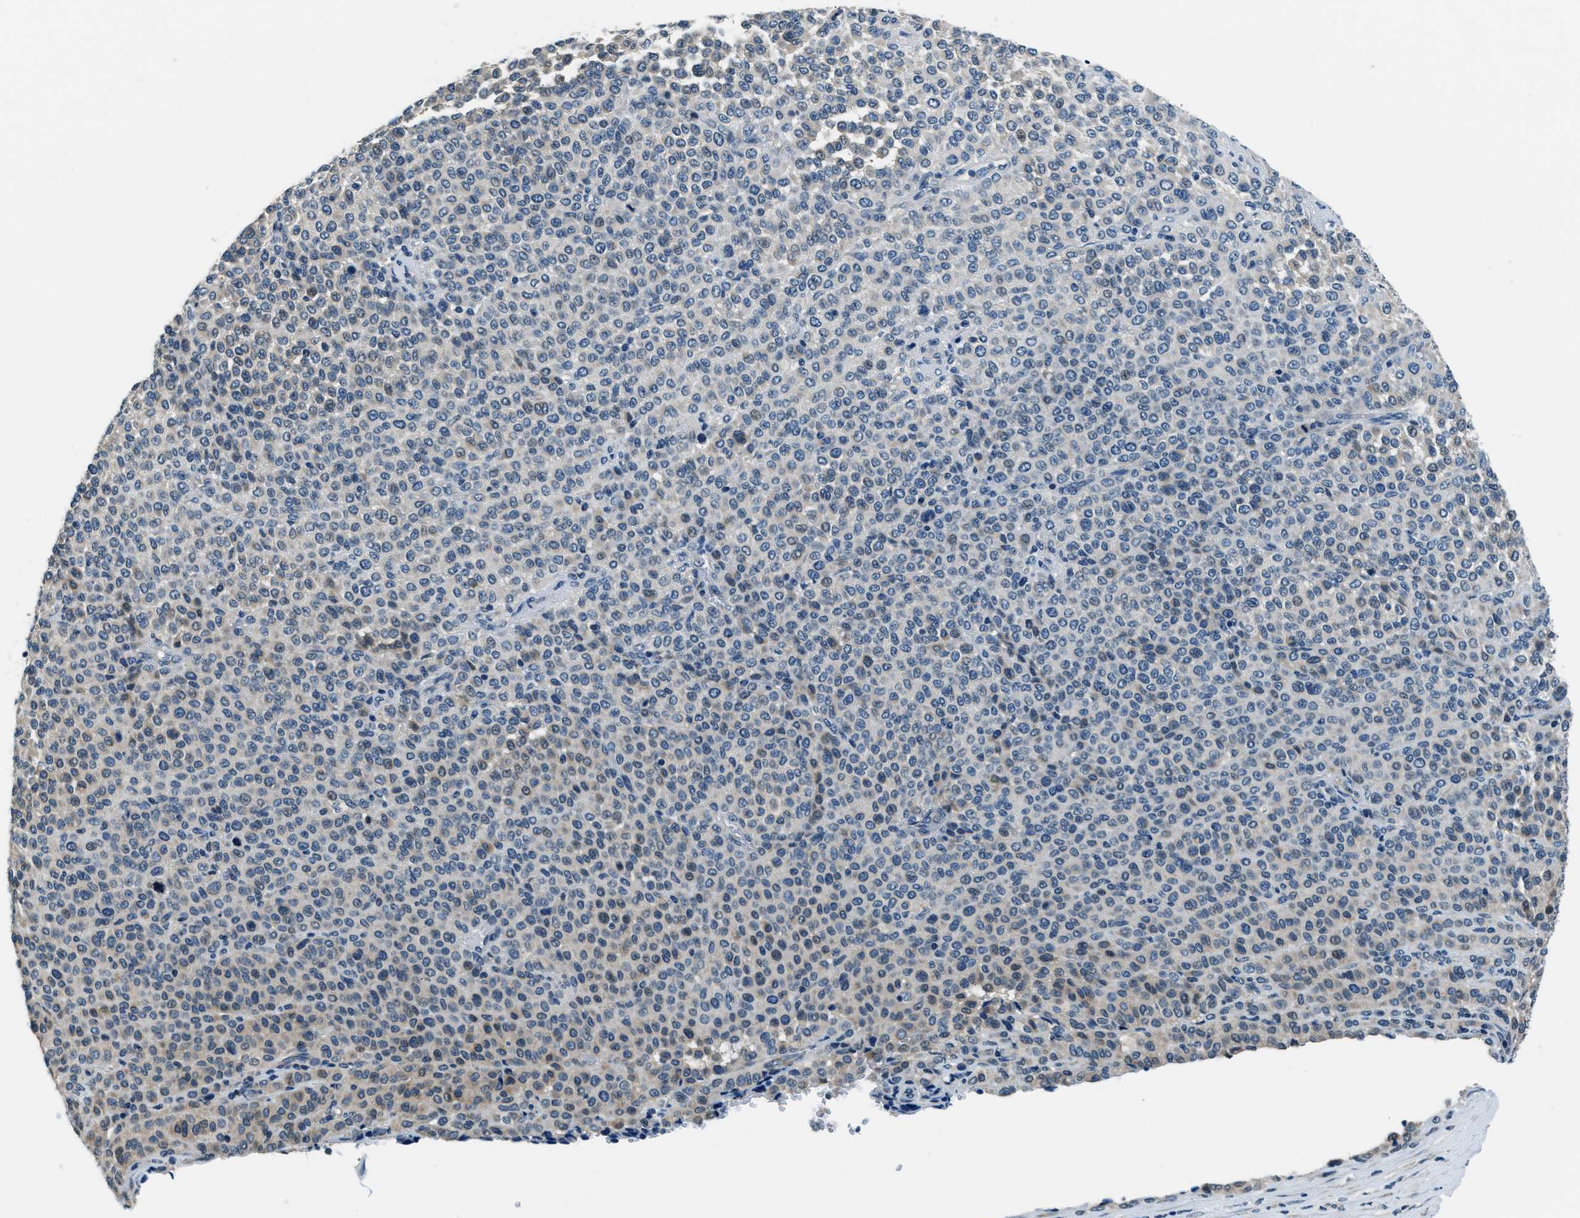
{"staining": {"intensity": "weak", "quantity": "<25%", "location": "cytoplasmic/membranous"}, "tissue": "melanoma", "cell_type": "Tumor cells", "image_type": "cancer", "snomed": [{"axis": "morphology", "description": "Malignant melanoma, Metastatic site"}, {"axis": "topography", "description": "Pancreas"}], "caption": "Malignant melanoma (metastatic site) was stained to show a protein in brown. There is no significant staining in tumor cells. (DAB immunohistochemistry, high magnification).", "gene": "NME8", "patient": {"sex": "female", "age": 30}}